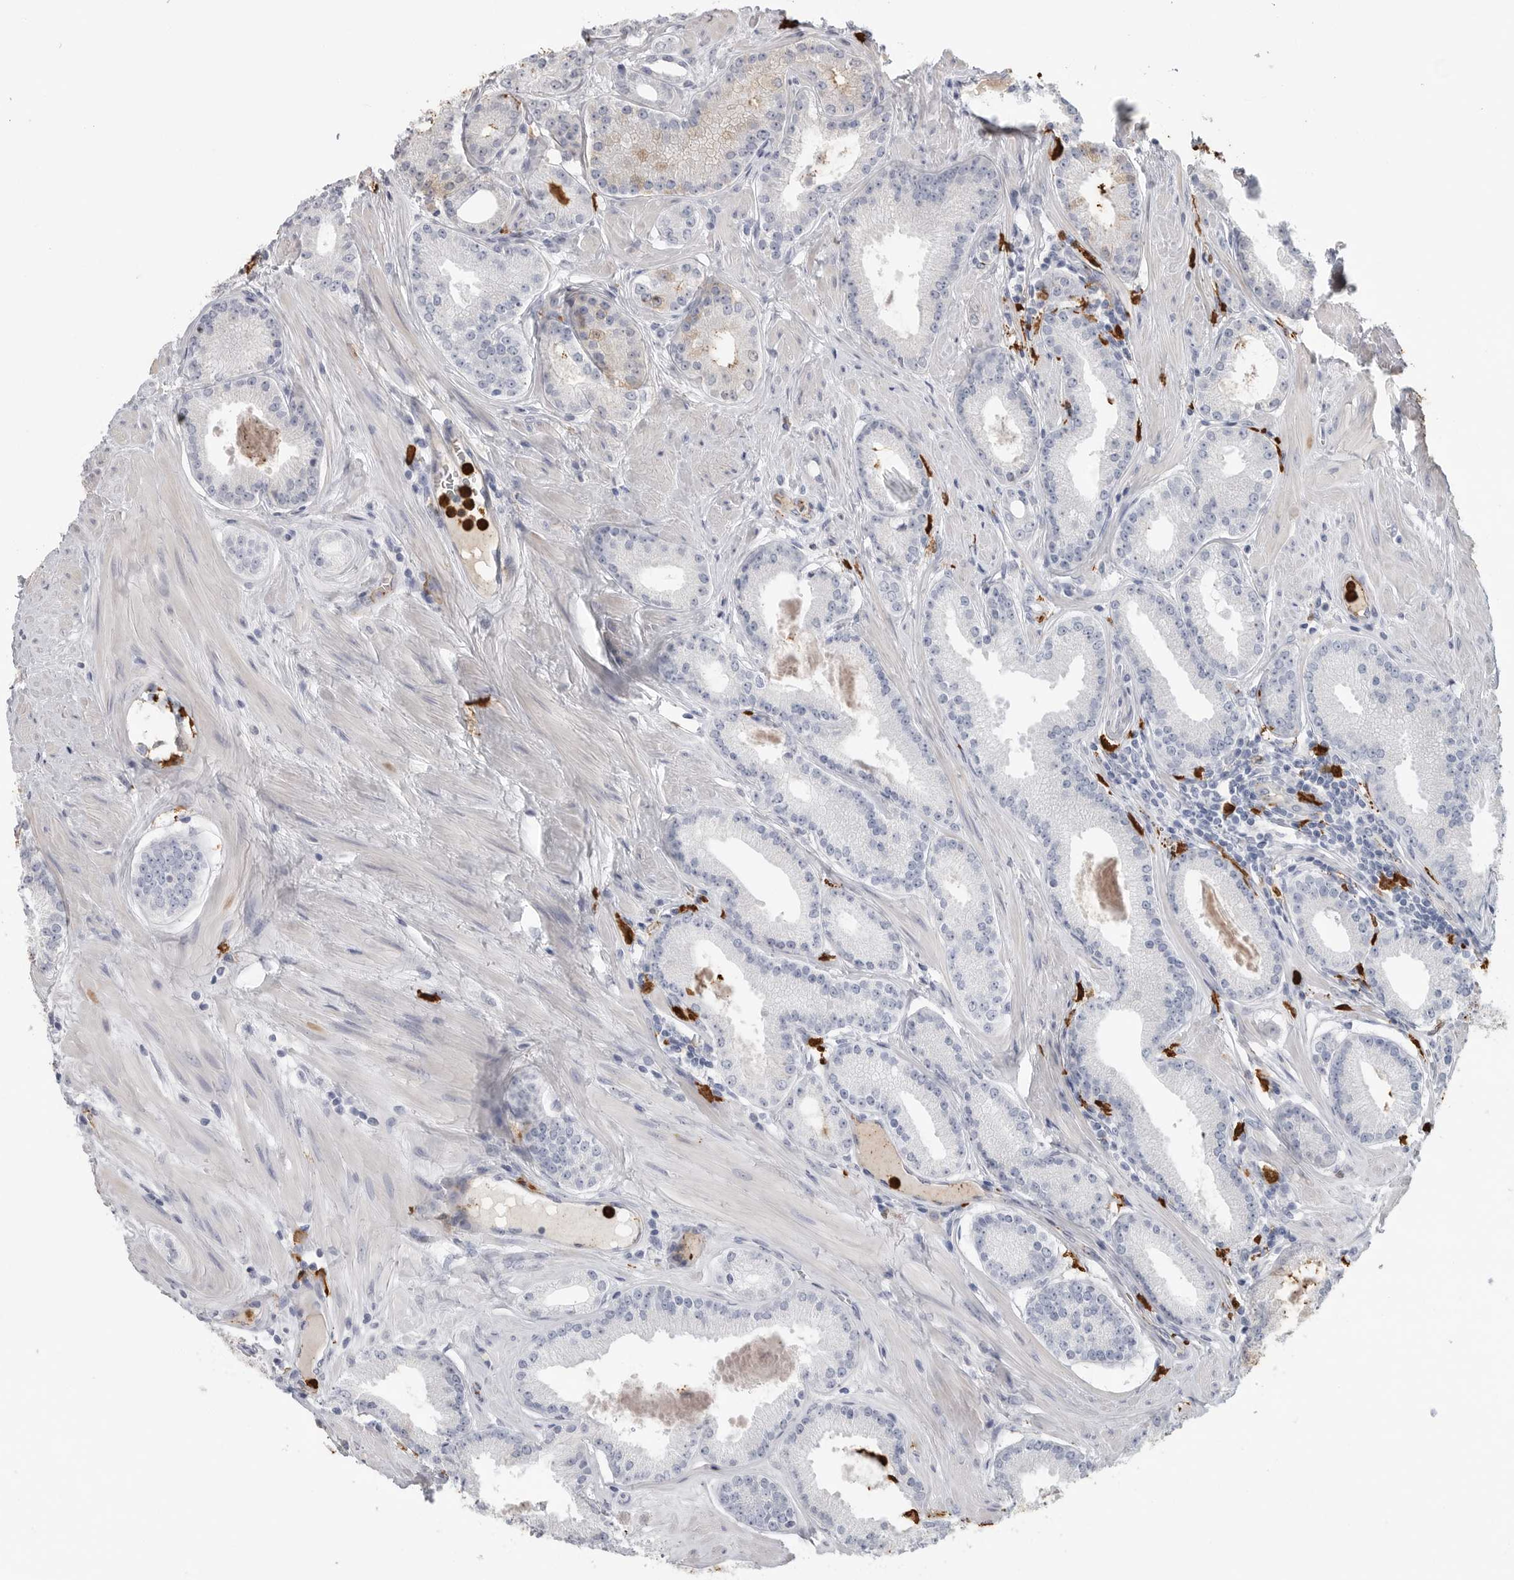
{"staining": {"intensity": "negative", "quantity": "none", "location": "none"}, "tissue": "prostate cancer", "cell_type": "Tumor cells", "image_type": "cancer", "snomed": [{"axis": "morphology", "description": "Adenocarcinoma, Low grade"}, {"axis": "topography", "description": "Prostate"}], "caption": "Immunohistochemistry (IHC) photomicrograph of neoplastic tissue: prostate low-grade adenocarcinoma stained with DAB (3,3'-diaminobenzidine) exhibits no significant protein expression in tumor cells. (Immunohistochemistry, brightfield microscopy, high magnification).", "gene": "CYB561D1", "patient": {"sex": "male", "age": 62}}